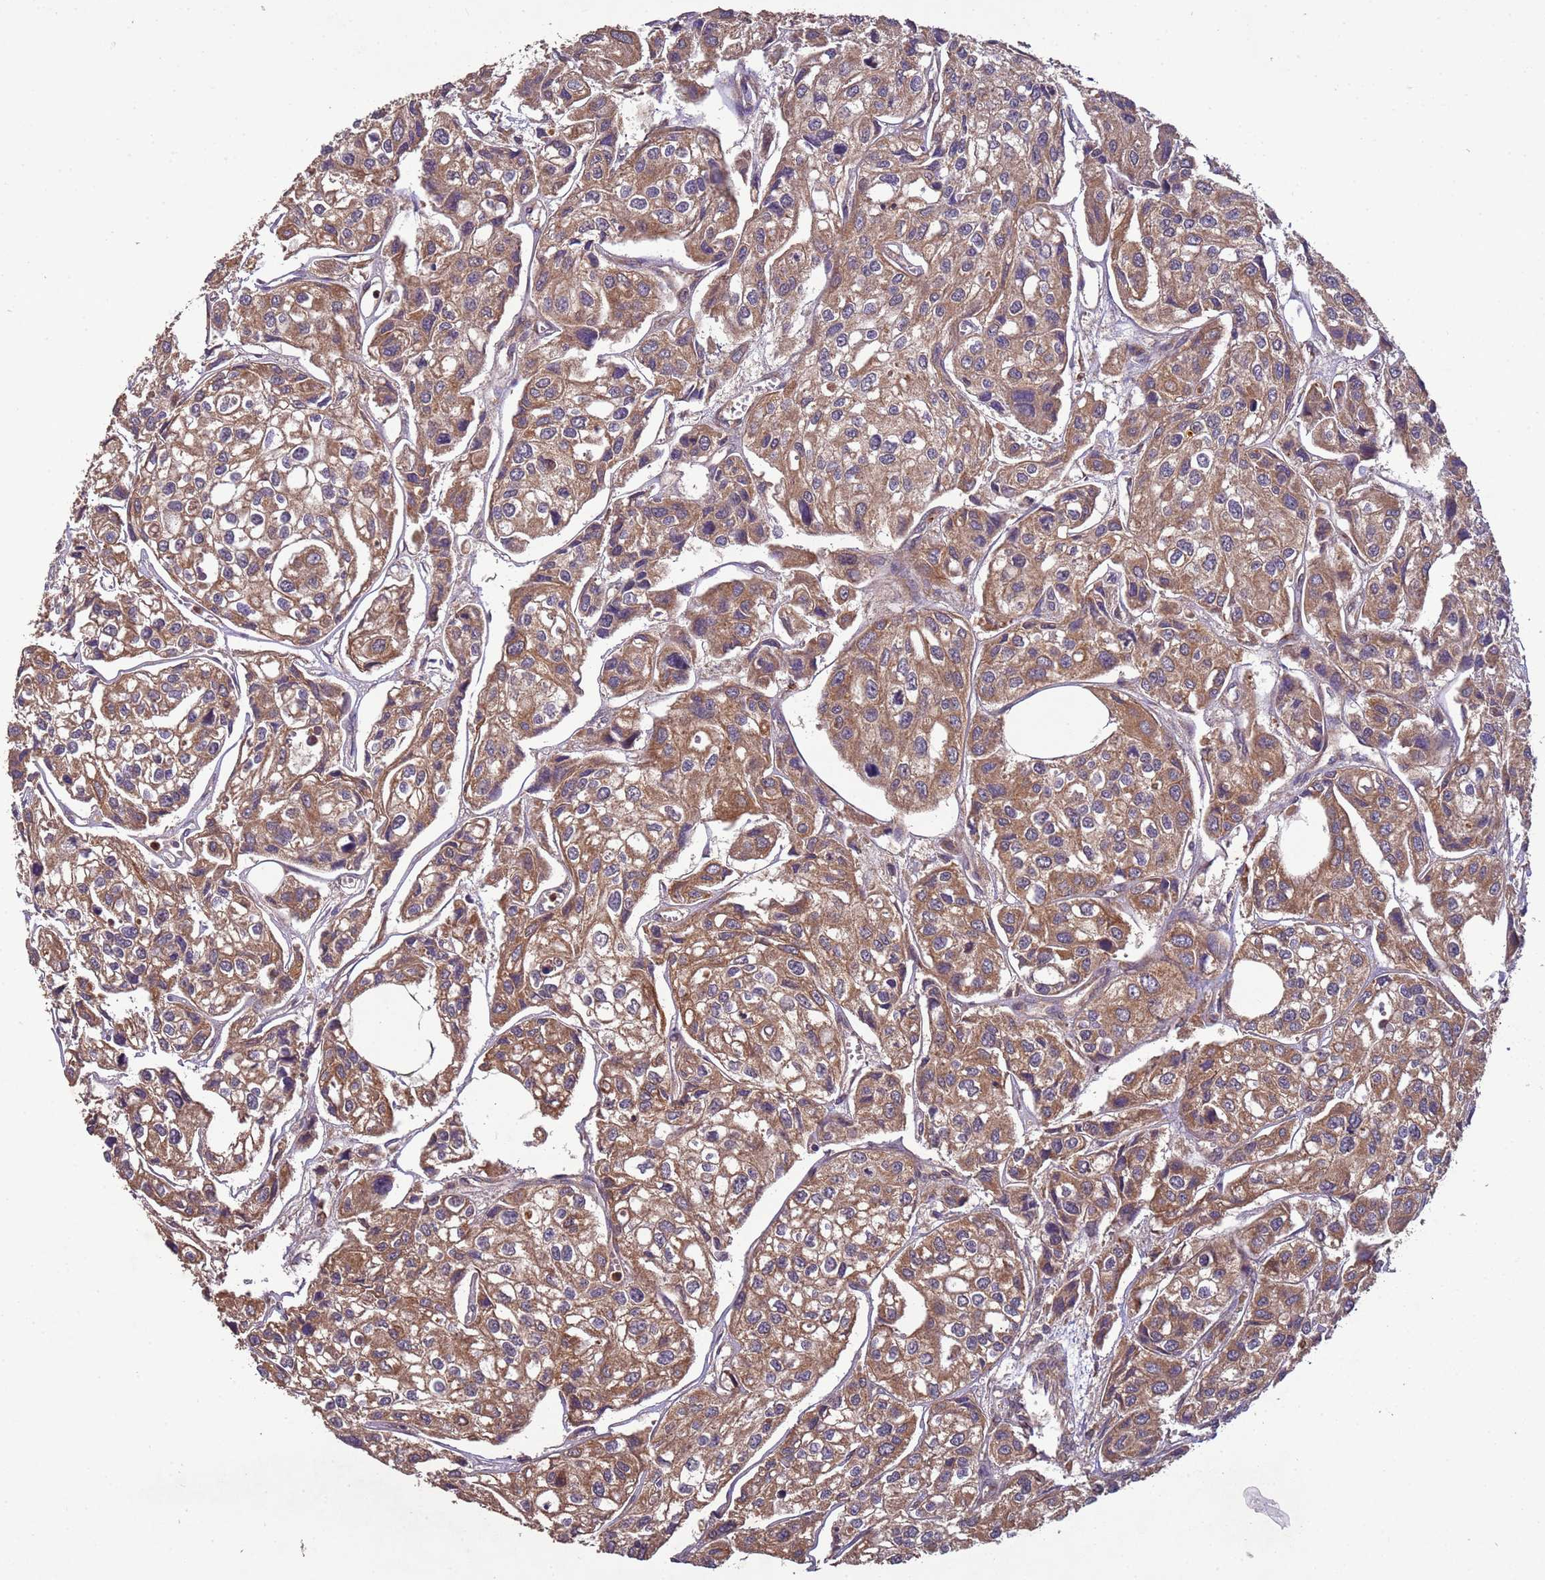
{"staining": {"intensity": "moderate", "quantity": ">75%", "location": "cytoplasmic/membranous"}, "tissue": "urothelial cancer", "cell_type": "Tumor cells", "image_type": "cancer", "snomed": [{"axis": "morphology", "description": "Urothelial carcinoma, High grade"}, {"axis": "topography", "description": "Urinary bladder"}], "caption": "Moderate cytoplasmic/membranous protein expression is seen in about >75% of tumor cells in urothelial cancer.", "gene": "FASTKD1", "patient": {"sex": "male", "age": 67}}